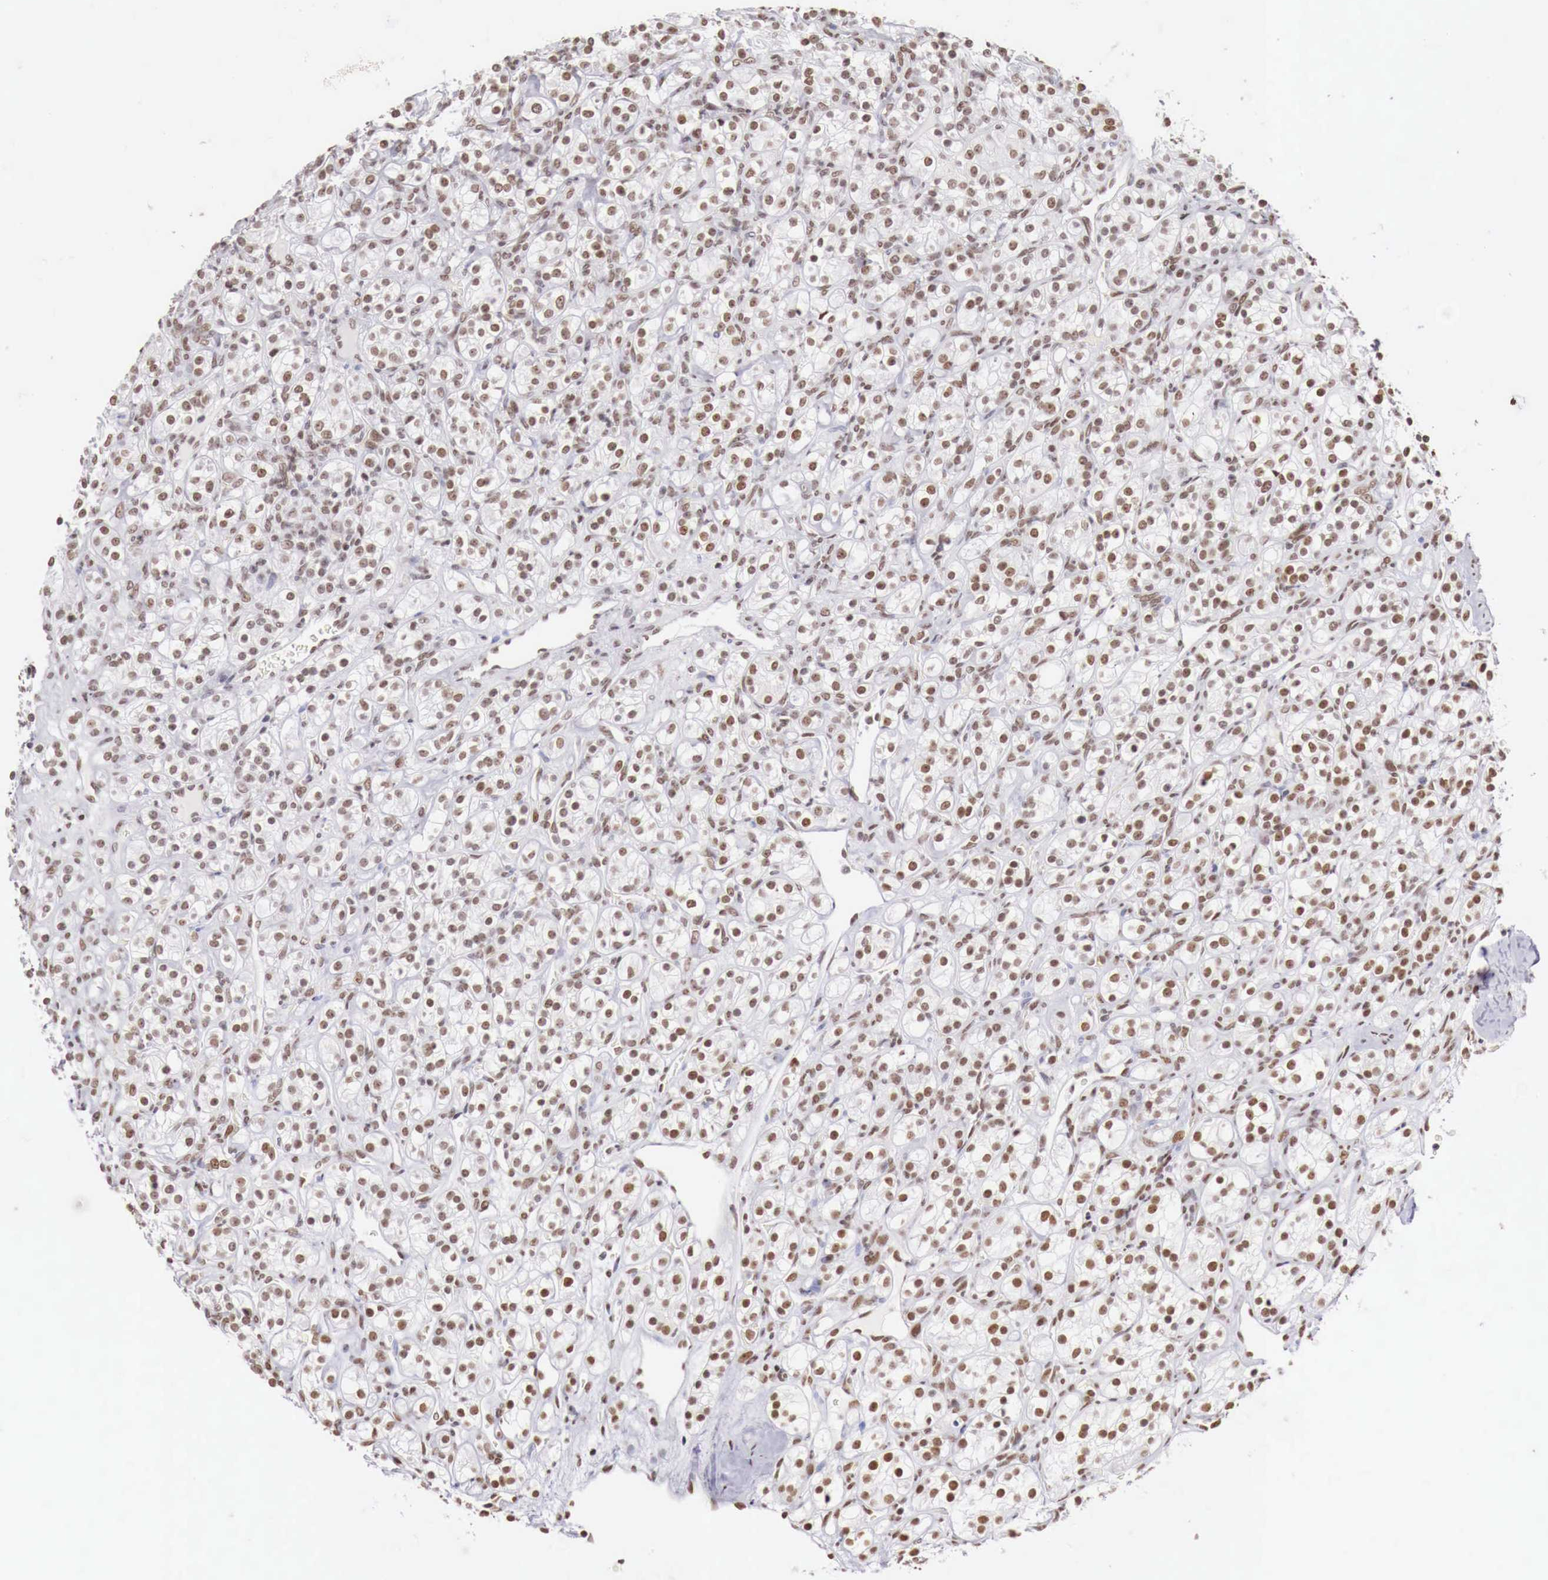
{"staining": {"intensity": "weak", "quantity": "25%-75%", "location": "nuclear"}, "tissue": "renal cancer", "cell_type": "Tumor cells", "image_type": "cancer", "snomed": [{"axis": "morphology", "description": "Adenocarcinoma, NOS"}, {"axis": "topography", "description": "Kidney"}], "caption": "Weak nuclear expression for a protein is identified in about 25%-75% of tumor cells of renal cancer (adenocarcinoma) using immunohistochemistry.", "gene": "PHF14", "patient": {"sex": "male", "age": 77}}